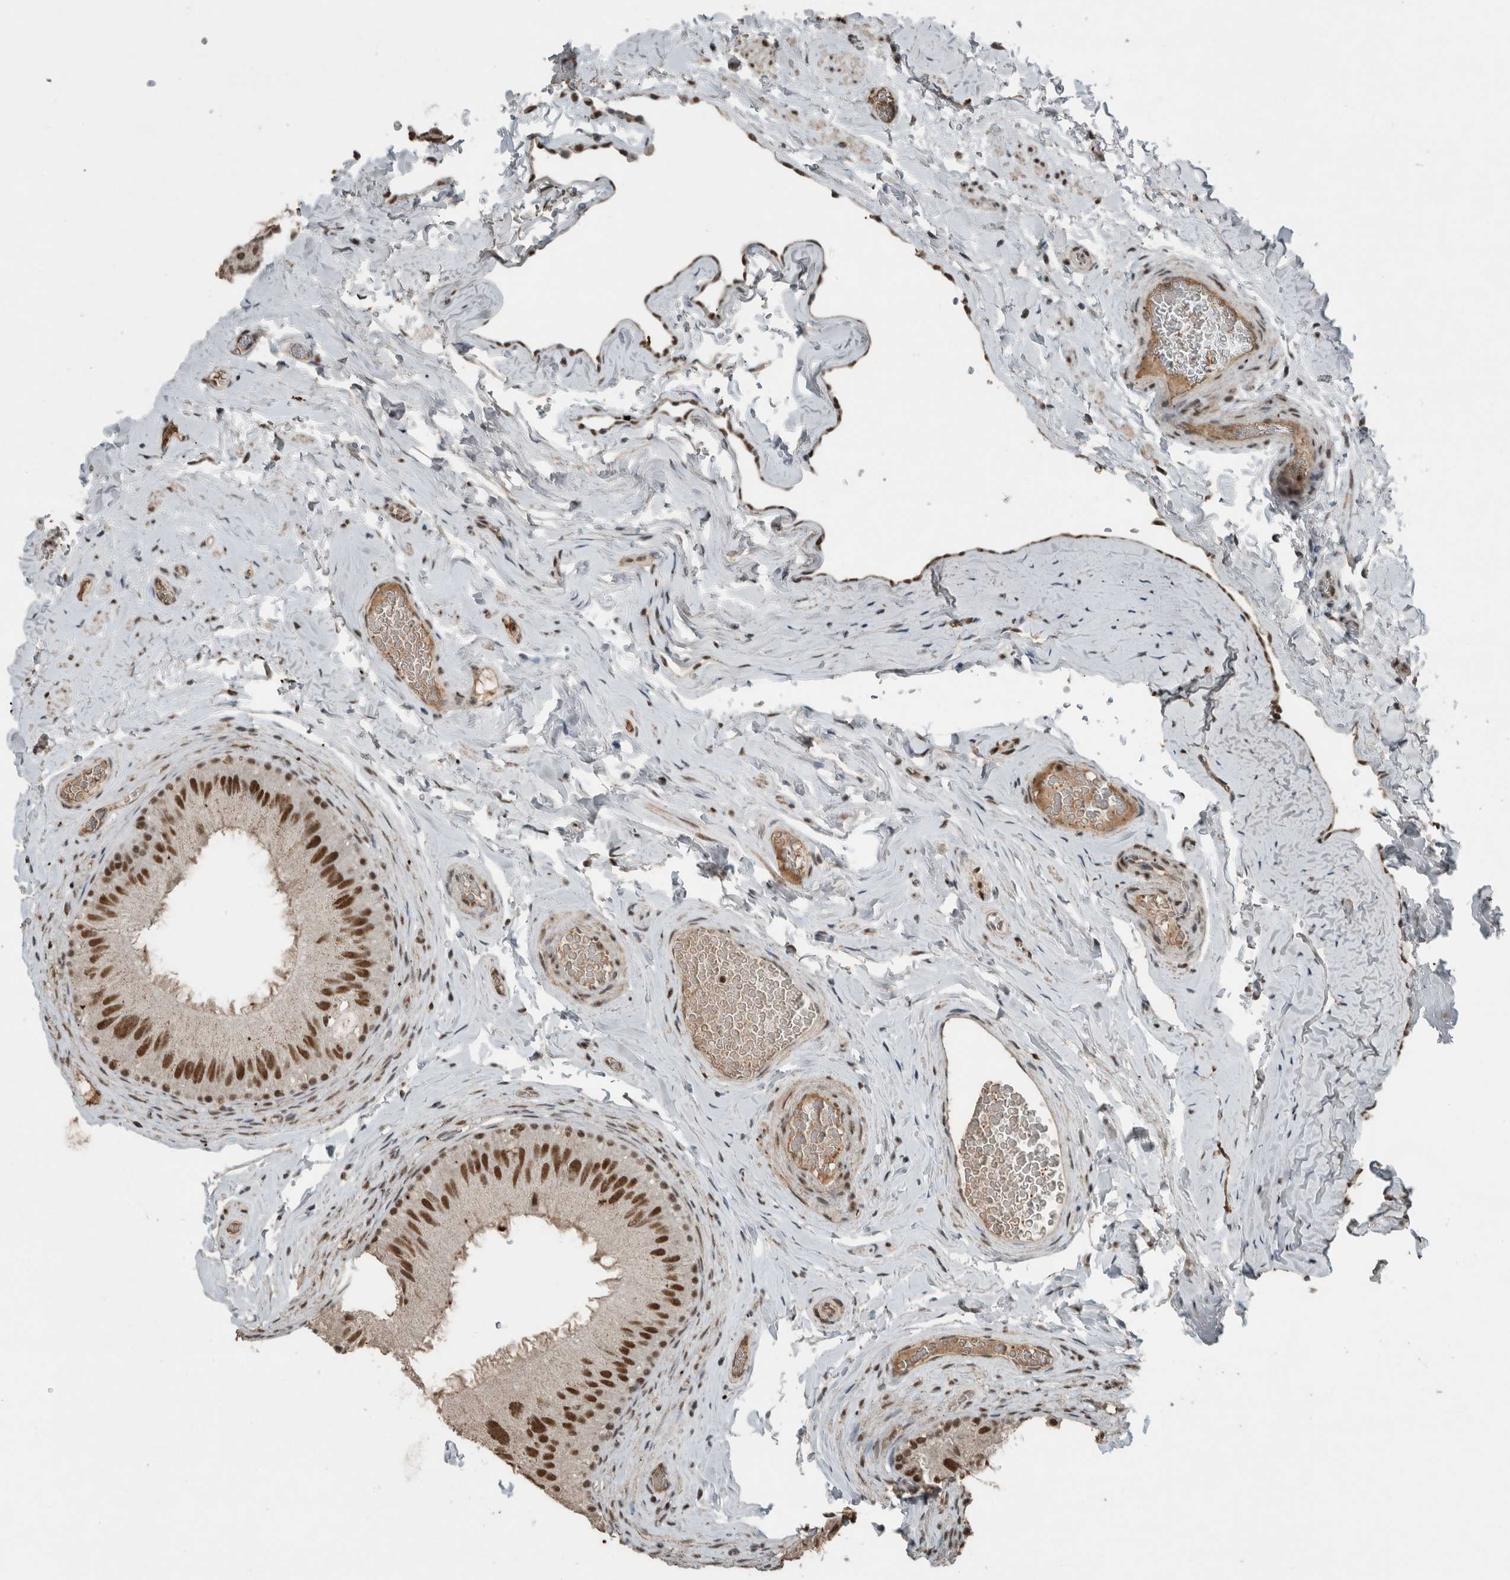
{"staining": {"intensity": "strong", "quantity": ">75%", "location": "nuclear"}, "tissue": "epididymis", "cell_type": "Glandular cells", "image_type": "normal", "snomed": [{"axis": "morphology", "description": "Normal tissue, NOS"}, {"axis": "topography", "description": "Vascular tissue"}, {"axis": "topography", "description": "Epididymis"}], "caption": "Immunohistochemistry (IHC) staining of benign epididymis, which exhibits high levels of strong nuclear expression in approximately >75% of glandular cells indicating strong nuclear protein staining. The staining was performed using DAB (brown) for protein detection and nuclei were counterstained in hematoxylin (blue).", "gene": "ZNF24", "patient": {"sex": "male", "age": 49}}